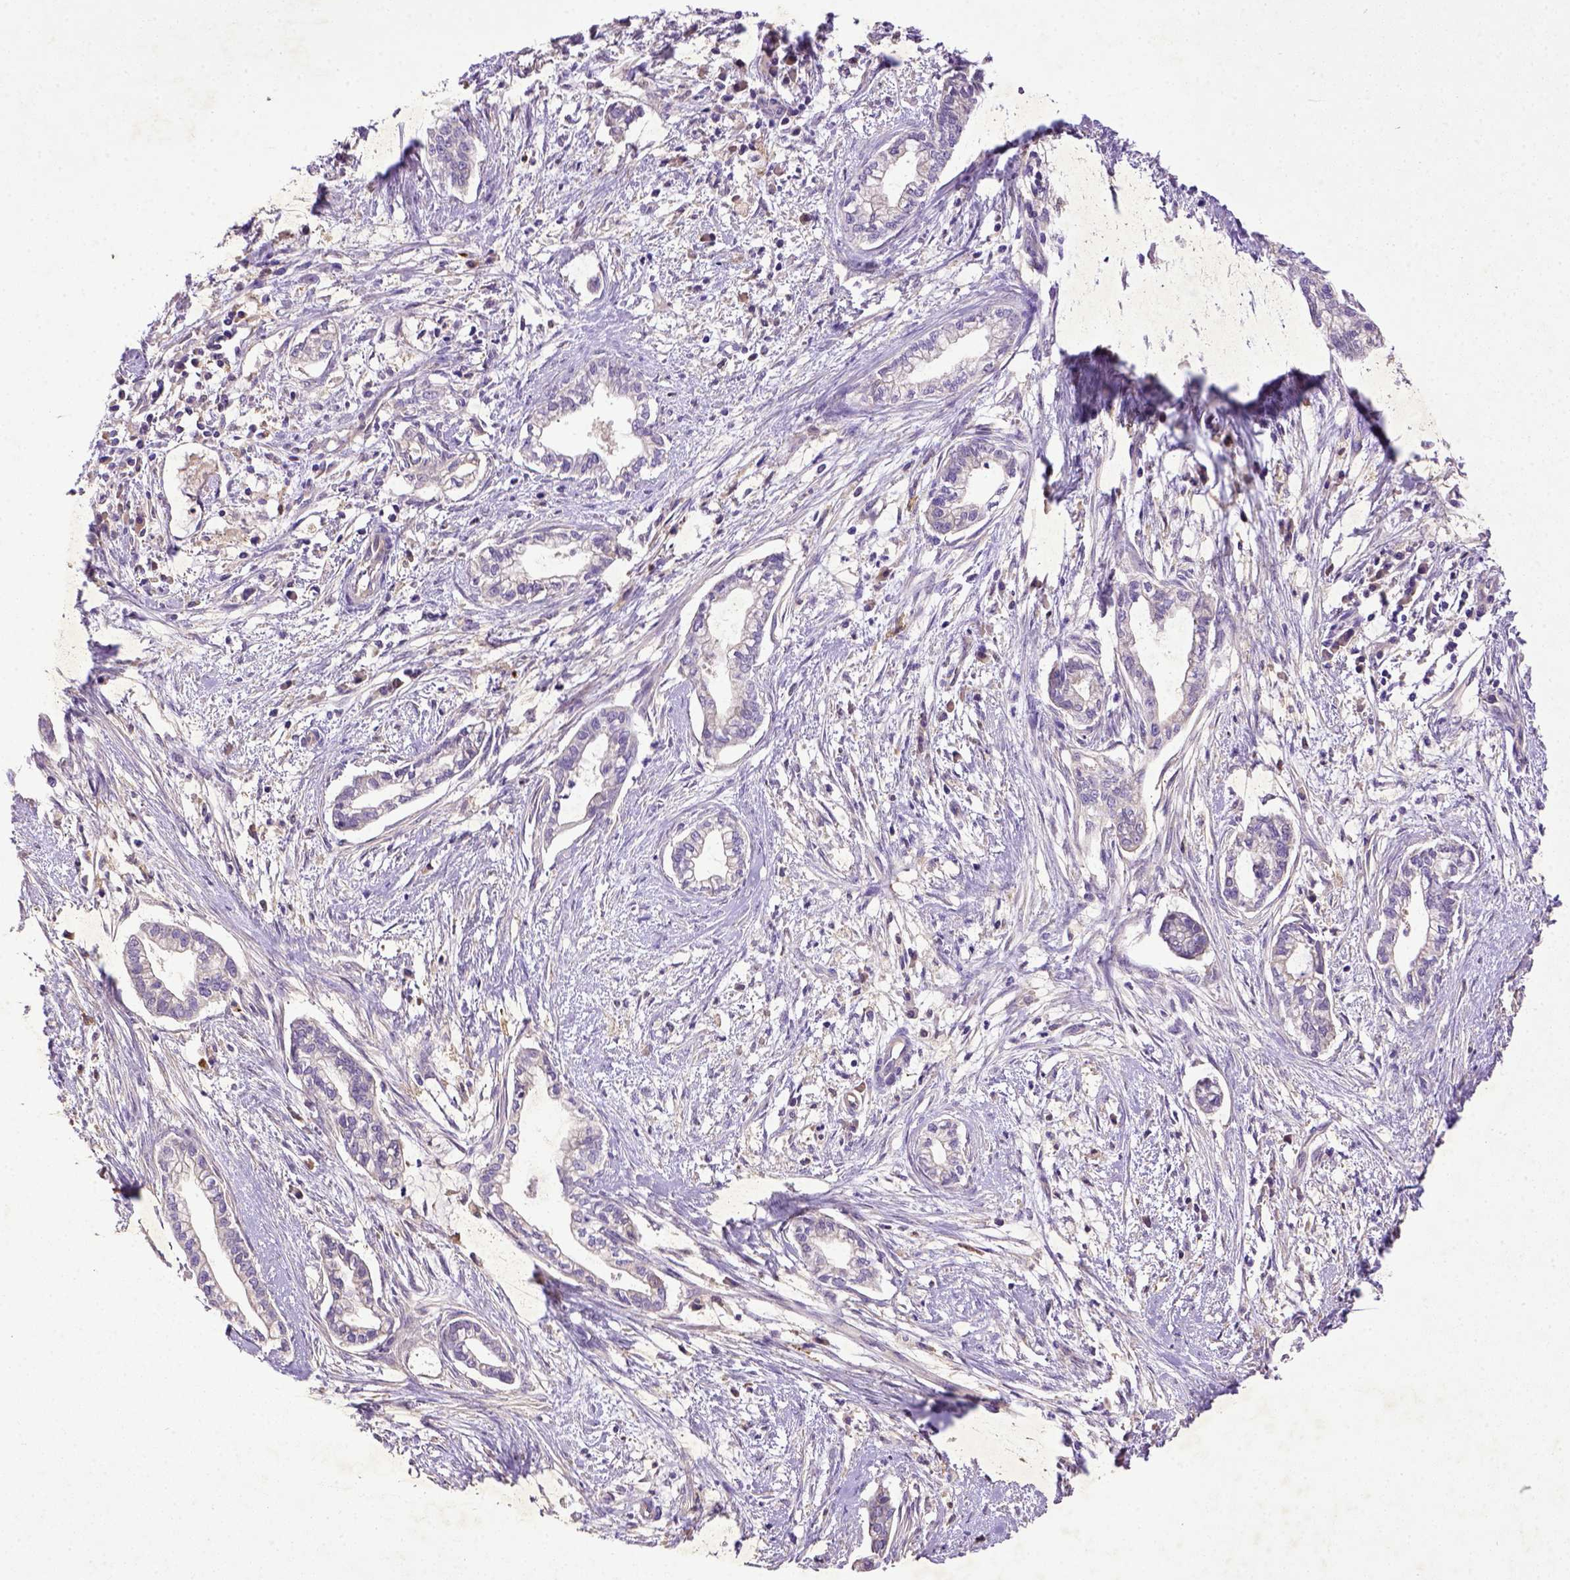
{"staining": {"intensity": "negative", "quantity": "none", "location": "none"}, "tissue": "cervical cancer", "cell_type": "Tumor cells", "image_type": "cancer", "snomed": [{"axis": "morphology", "description": "Adenocarcinoma, NOS"}, {"axis": "topography", "description": "Cervix"}], "caption": "This is an immunohistochemistry image of human cervical cancer (adenocarcinoma). There is no expression in tumor cells.", "gene": "DEPDC1B", "patient": {"sex": "female", "age": 62}}